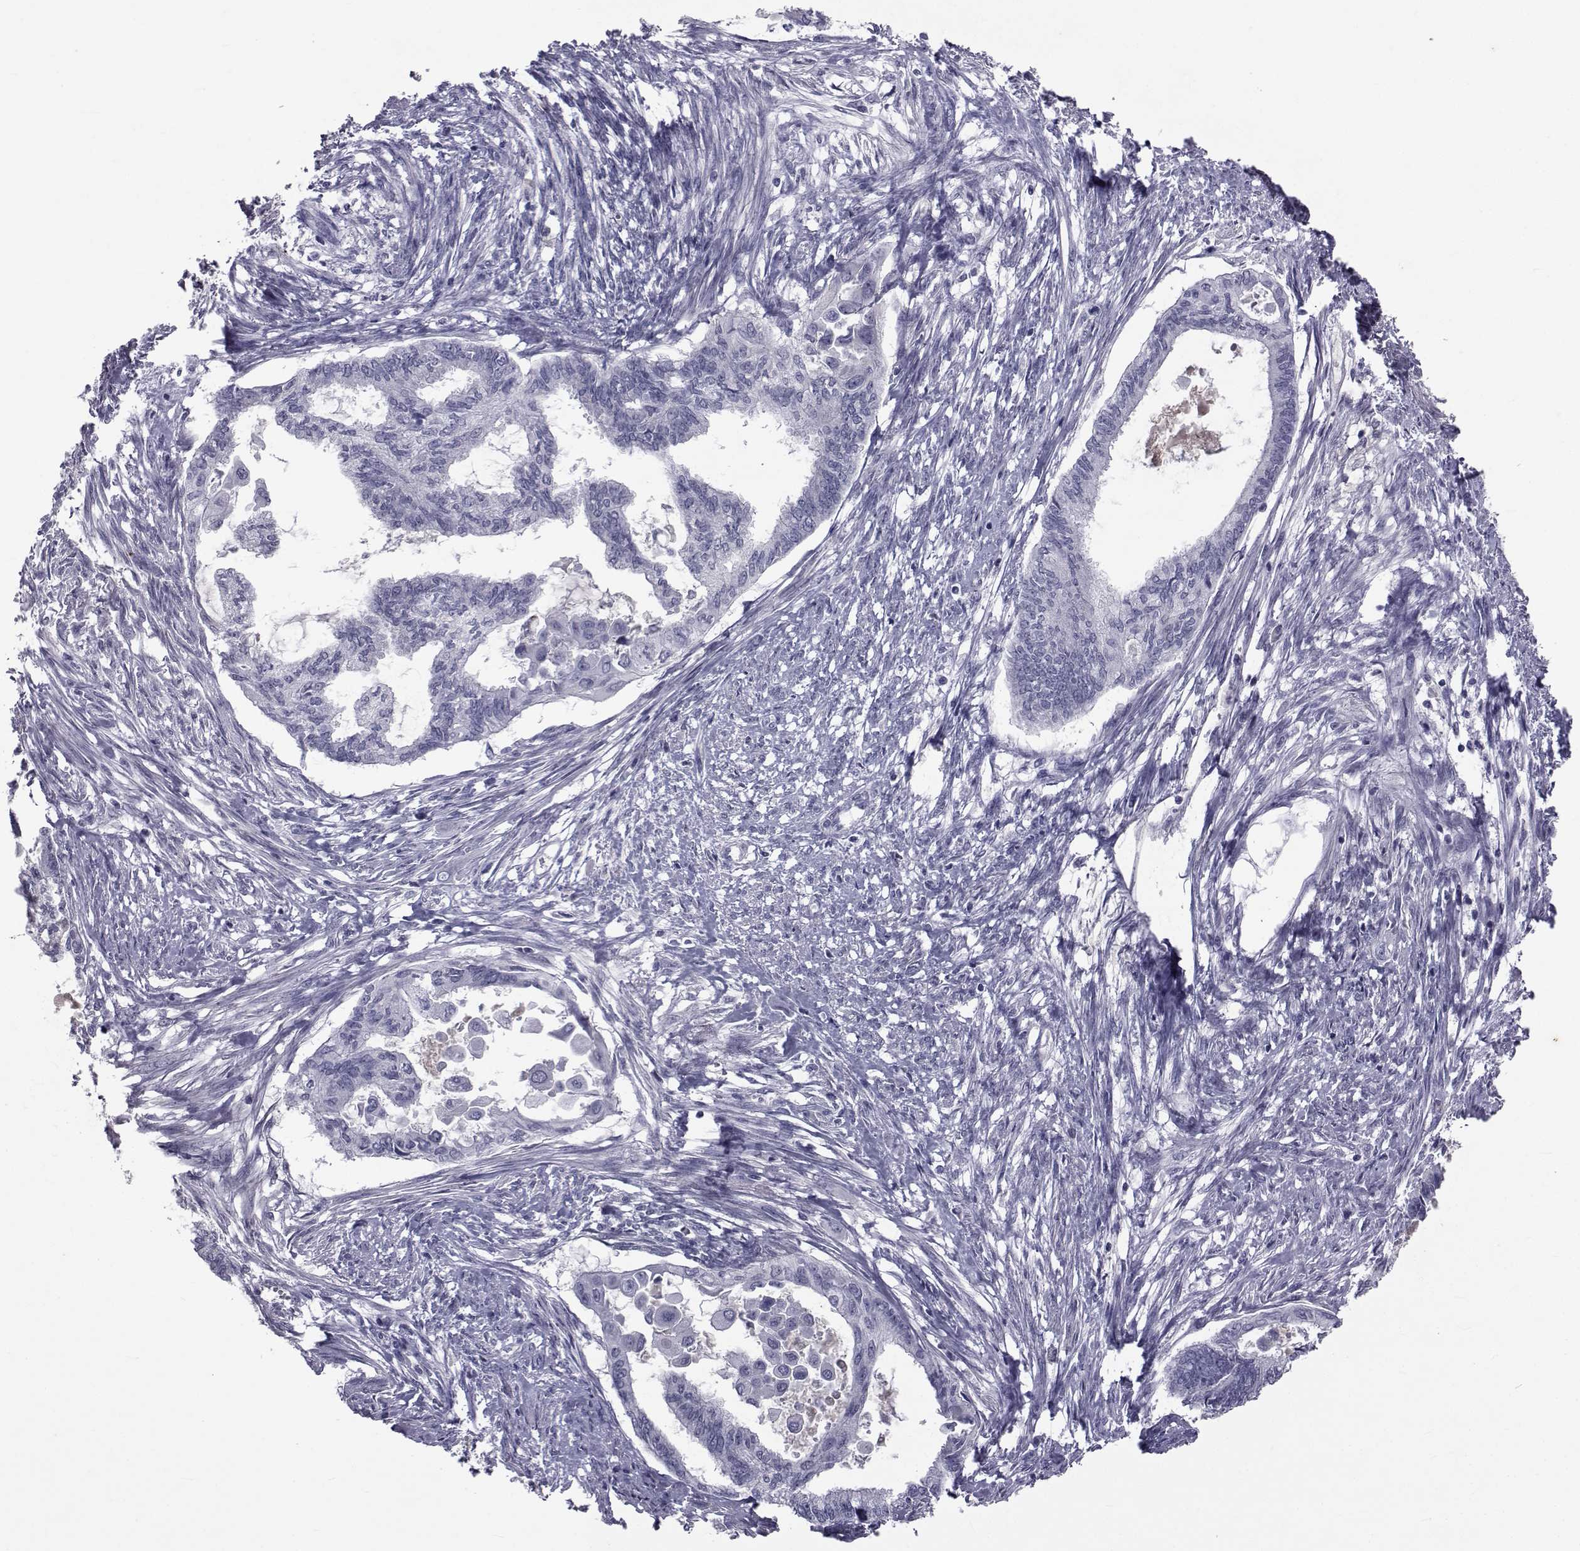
{"staining": {"intensity": "negative", "quantity": "none", "location": "none"}, "tissue": "endometrial cancer", "cell_type": "Tumor cells", "image_type": "cancer", "snomed": [{"axis": "morphology", "description": "Adenocarcinoma, NOS"}, {"axis": "topography", "description": "Endometrium"}], "caption": "This micrograph is of adenocarcinoma (endometrial) stained with immunohistochemistry to label a protein in brown with the nuclei are counter-stained blue. There is no expression in tumor cells. (DAB immunohistochemistry (IHC) visualized using brightfield microscopy, high magnification).", "gene": "PAX2", "patient": {"sex": "female", "age": 86}}